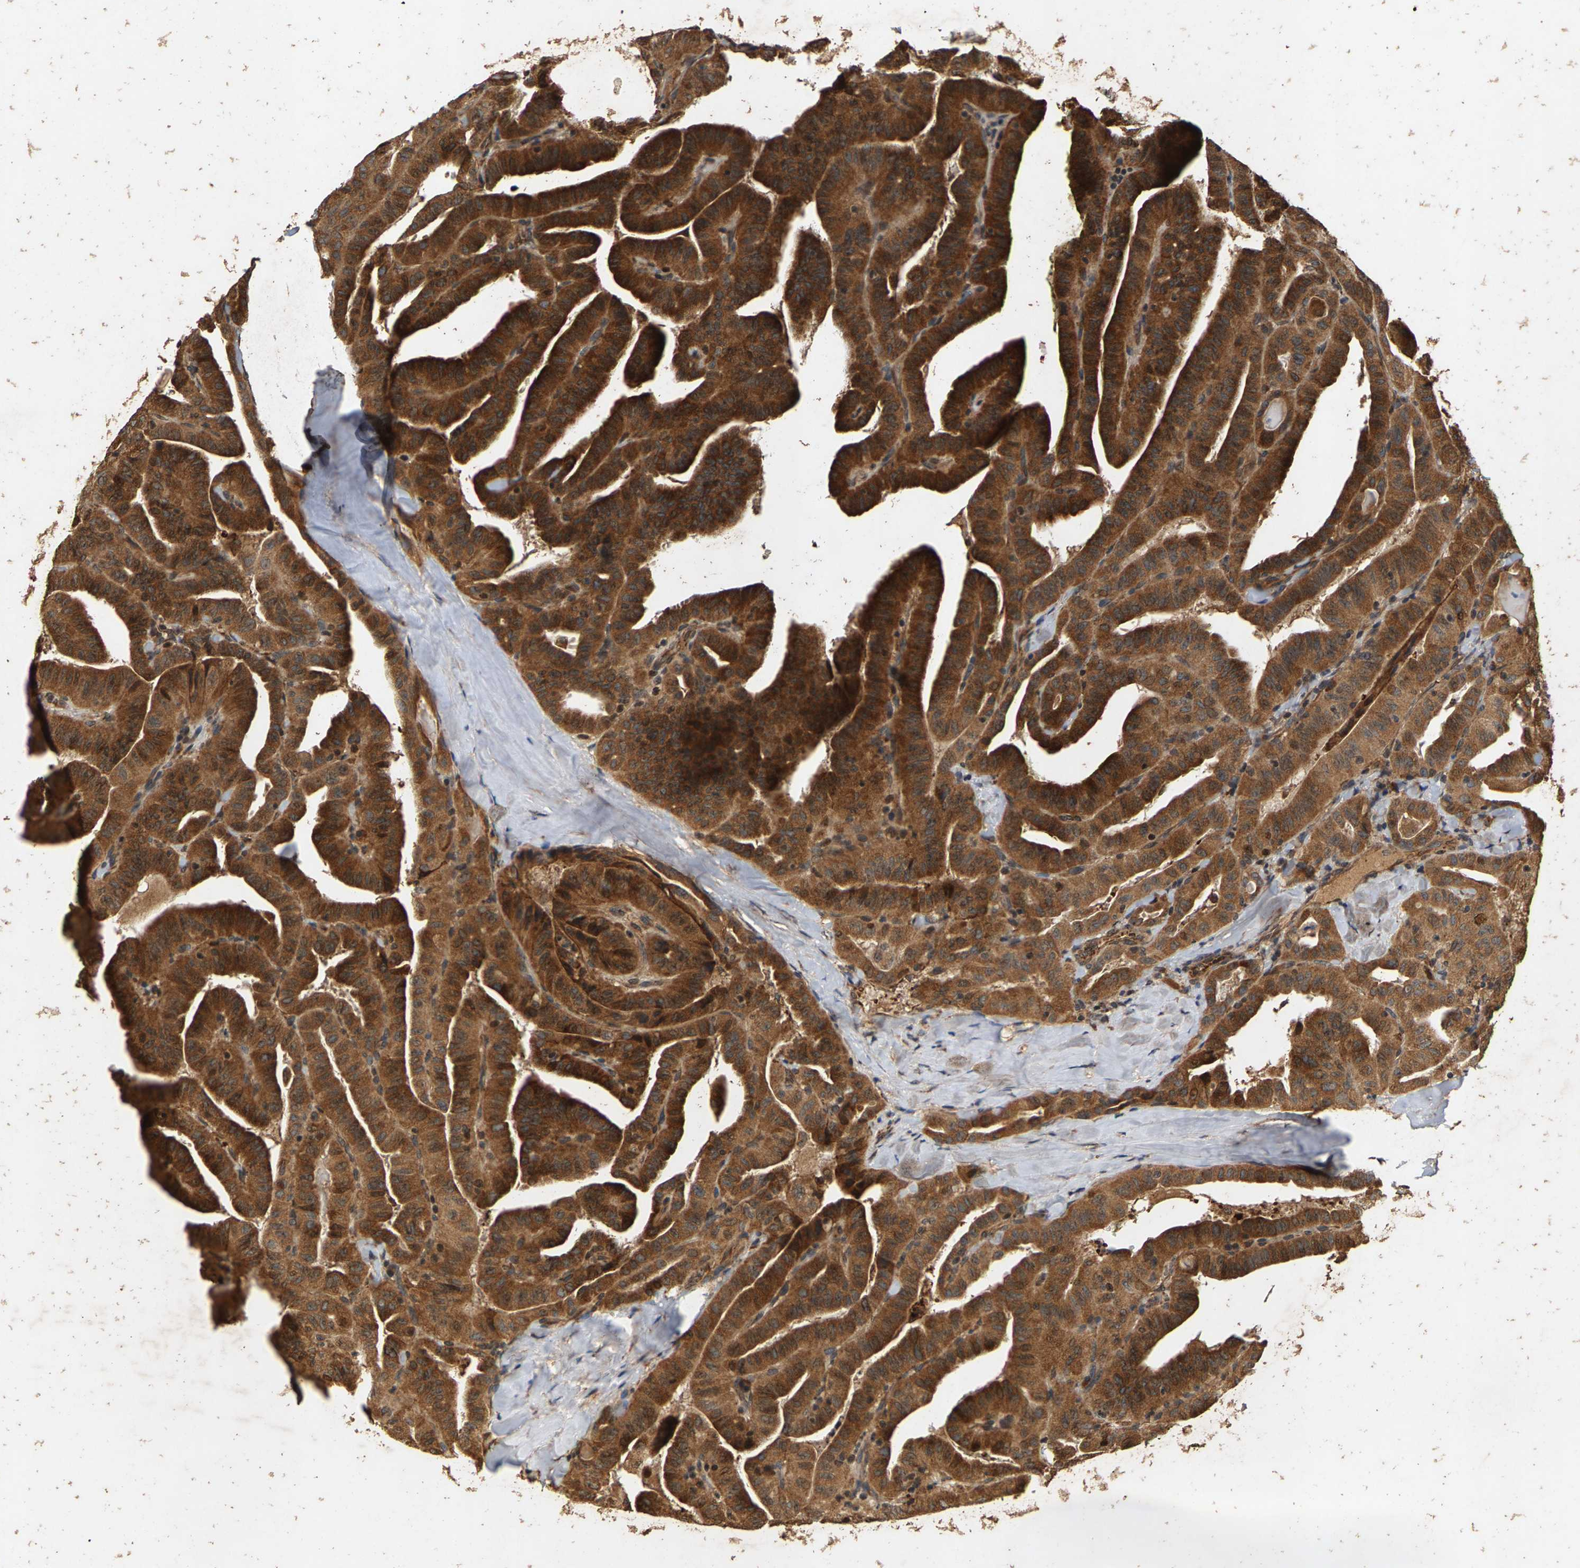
{"staining": {"intensity": "strong", "quantity": ">75%", "location": "cytoplasmic/membranous"}, "tissue": "thyroid cancer", "cell_type": "Tumor cells", "image_type": "cancer", "snomed": [{"axis": "morphology", "description": "Papillary adenocarcinoma, NOS"}, {"axis": "topography", "description": "Thyroid gland"}], "caption": "Thyroid cancer stained for a protein (brown) shows strong cytoplasmic/membranous positive expression in approximately >75% of tumor cells.", "gene": "CIDEC", "patient": {"sex": "male", "age": 77}}